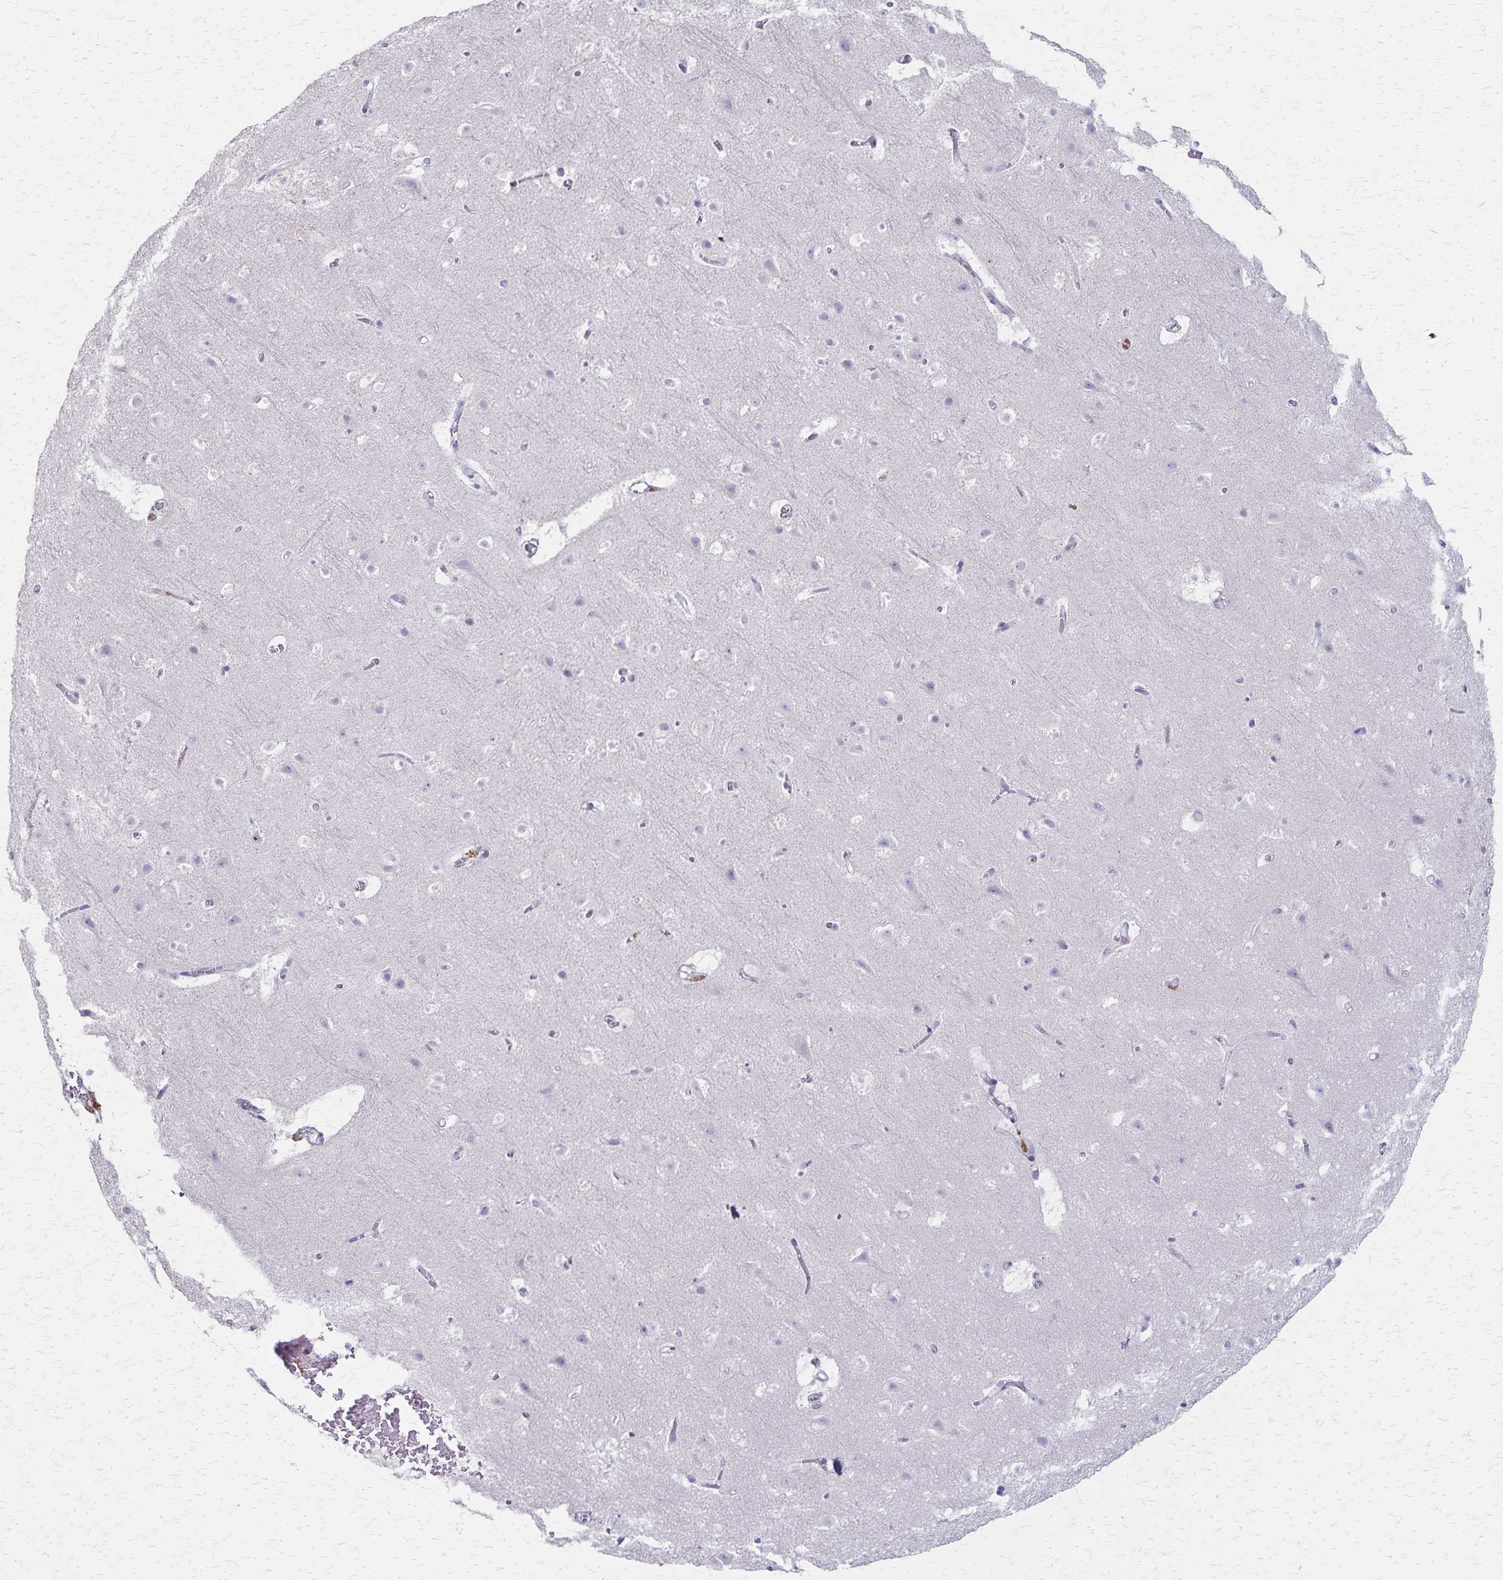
{"staining": {"intensity": "negative", "quantity": "none", "location": "none"}, "tissue": "cerebral cortex", "cell_type": "Endothelial cells", "image_type": "normal", "snomed": [{"axis": "morphology", "description": "Normal tissue, NOS"}, {"axis": "topography", "description": "Cerebral cortex"}], "caption": "High magnification brightfield microscopy of benign cerebral cortex stained with DAB (brown) and counterstained with hematoxylin (blue): endothelial cells show no significant staining.", "gene": "RASL10B", "patient": {"sex": "female", "age": 42}}